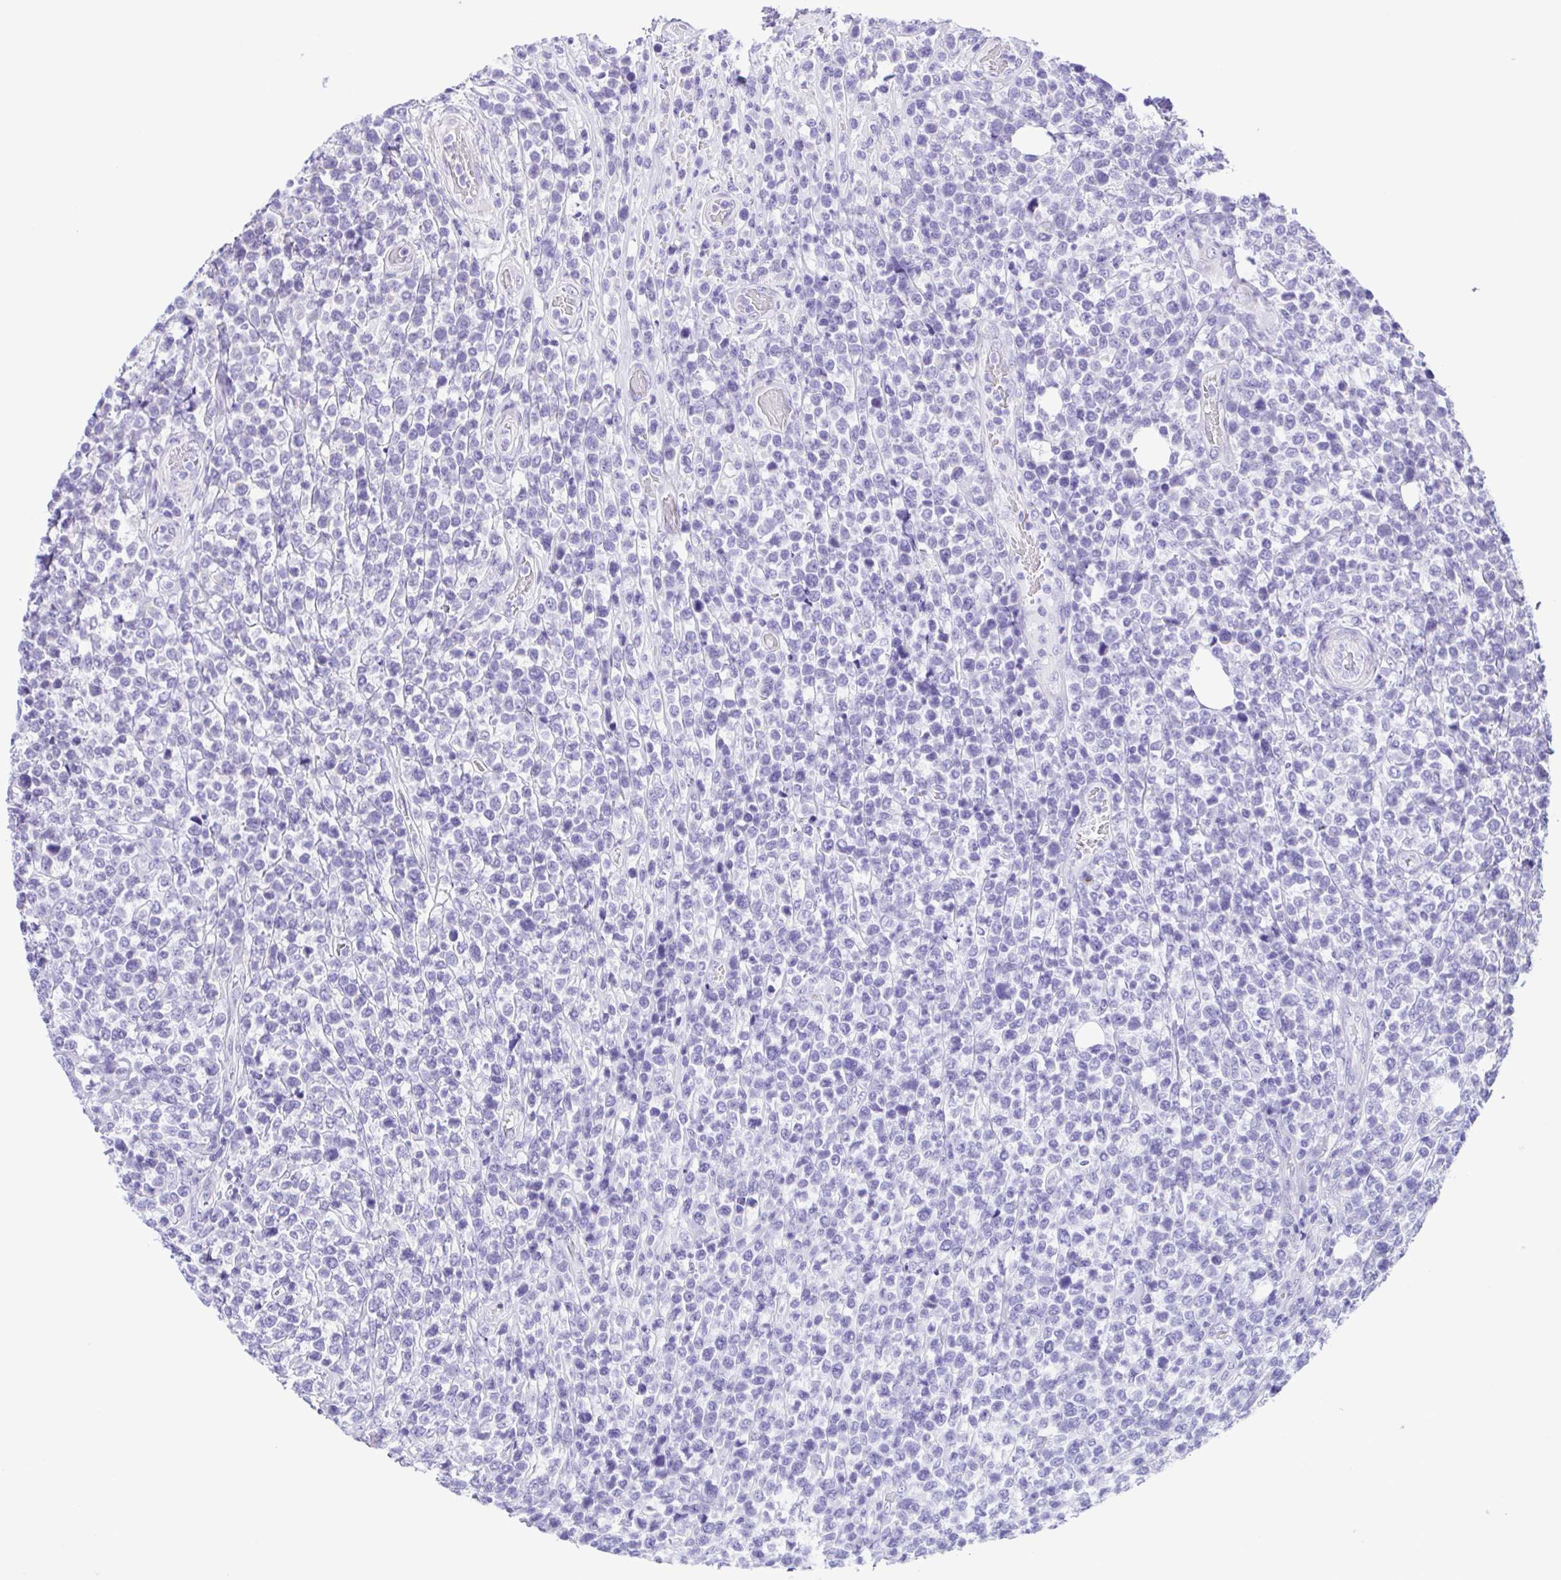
{"staining": {"intensity": "negative", "quantity": "none", "location": "none"}, "tissue": "lymphoma", "cell_type": "Tumor cells", "image_type": "cancer", "snomed": [{"axis": "morphology", "description": "Malignant lymphoma, non-Hodgkin's type, High grade"}, {"axis": "topography", "description": "Soft tissue"}], "caption": "An immunohistochemistry (IHC) image of malignant lymphoma, non-Hodgkin's type (high-grade) is shown. There is no staining in tumor cells of malignant lymphoma, non-Hodgkin's type (high-grade).", "gene": "TGM3", "patient": {"sex": "female", "age": 56}}